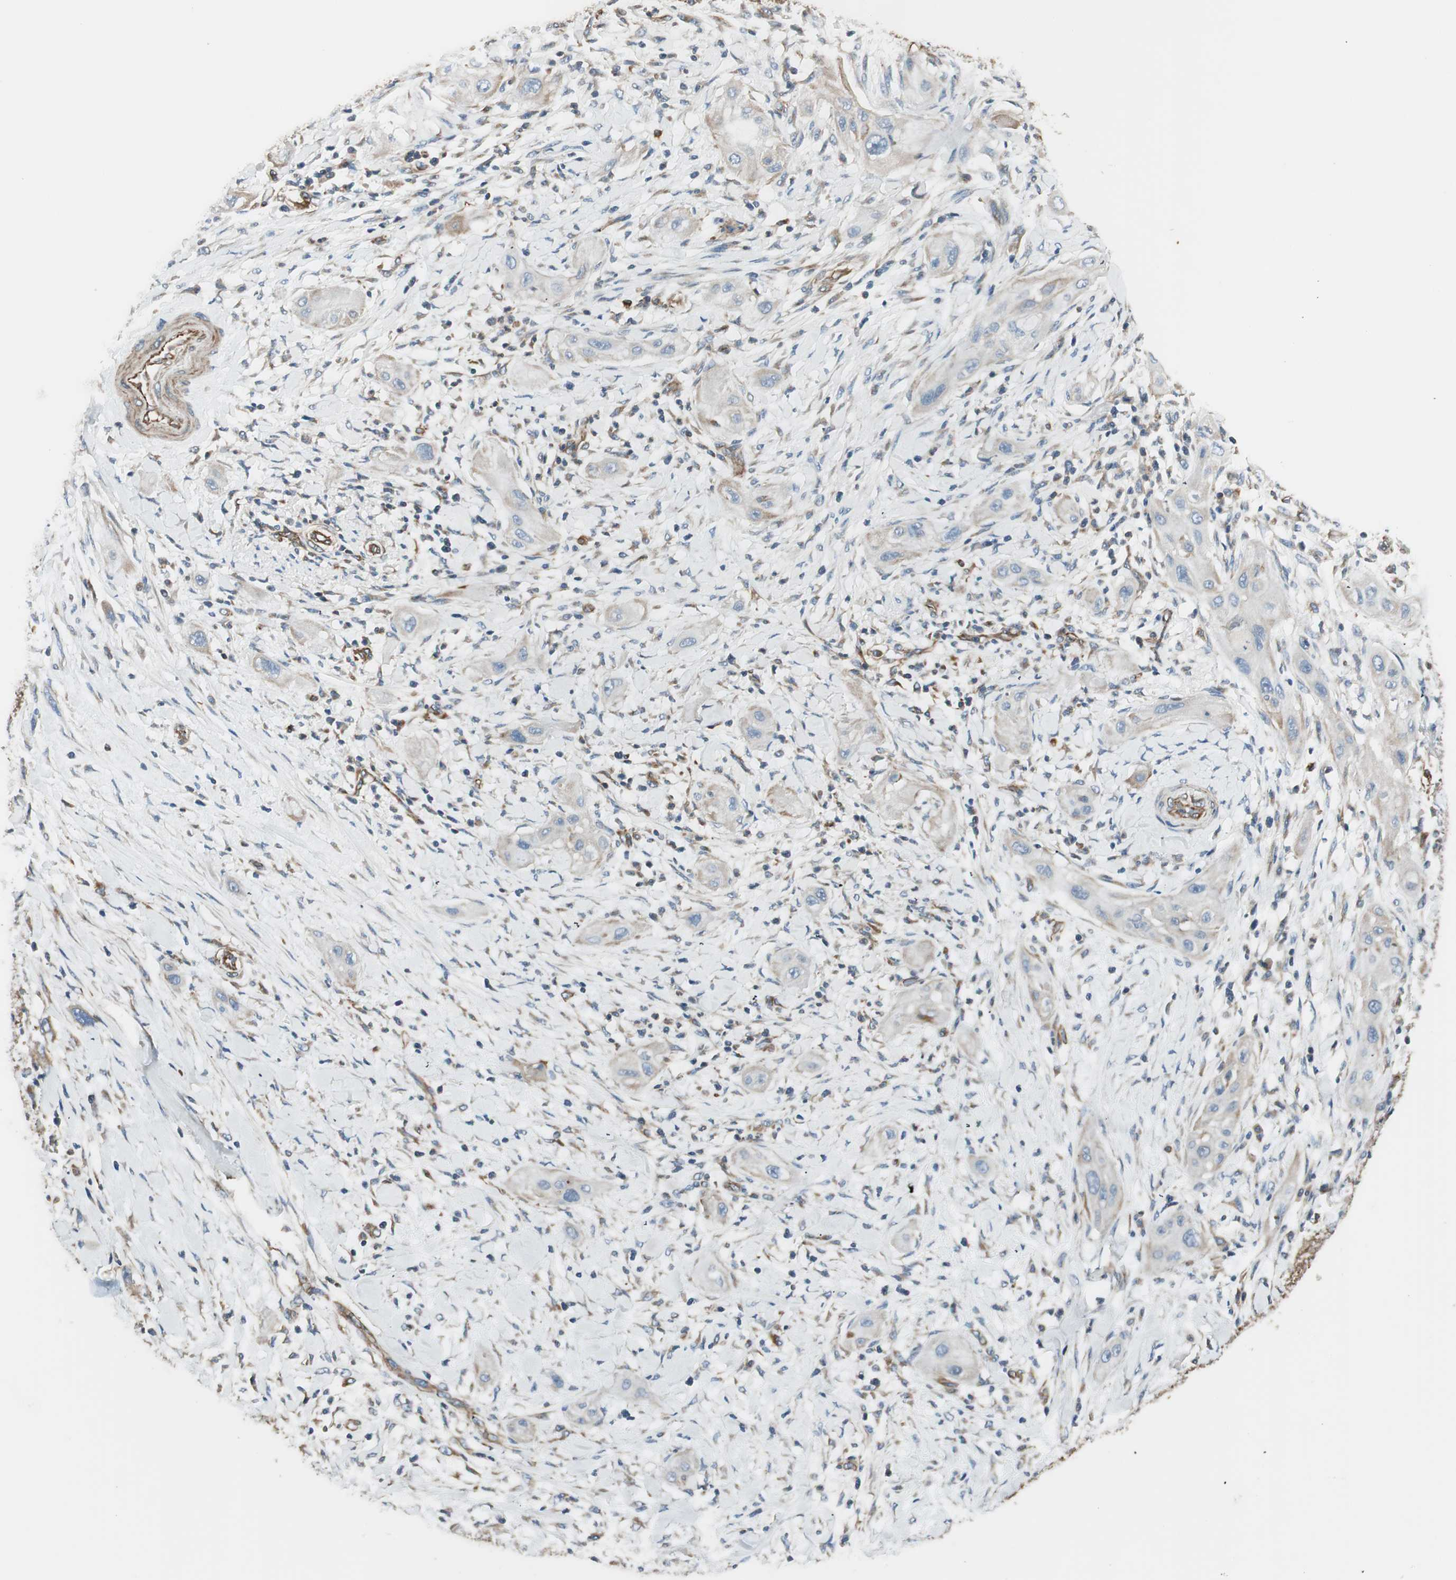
{"staining": {"intensity": "negative", "quantity": "none", "location": "none"}, "tissue": "lung cancer", "cell_type": "Tumor cells", "image_type": "cancer", "snomed": [{"axis": "morphology", "description": "Squamous cell carcinoma, NOS"}, {"axis": "topography", "description": "Lung"}], "caption": "The immunohistochemistry micrograph has no significant staining in tumor cells of lung cancer (squamous cell carcinoma) tissue.", "gene": "SRCIN1", "patient": {"sex": "female", "age": 47}}